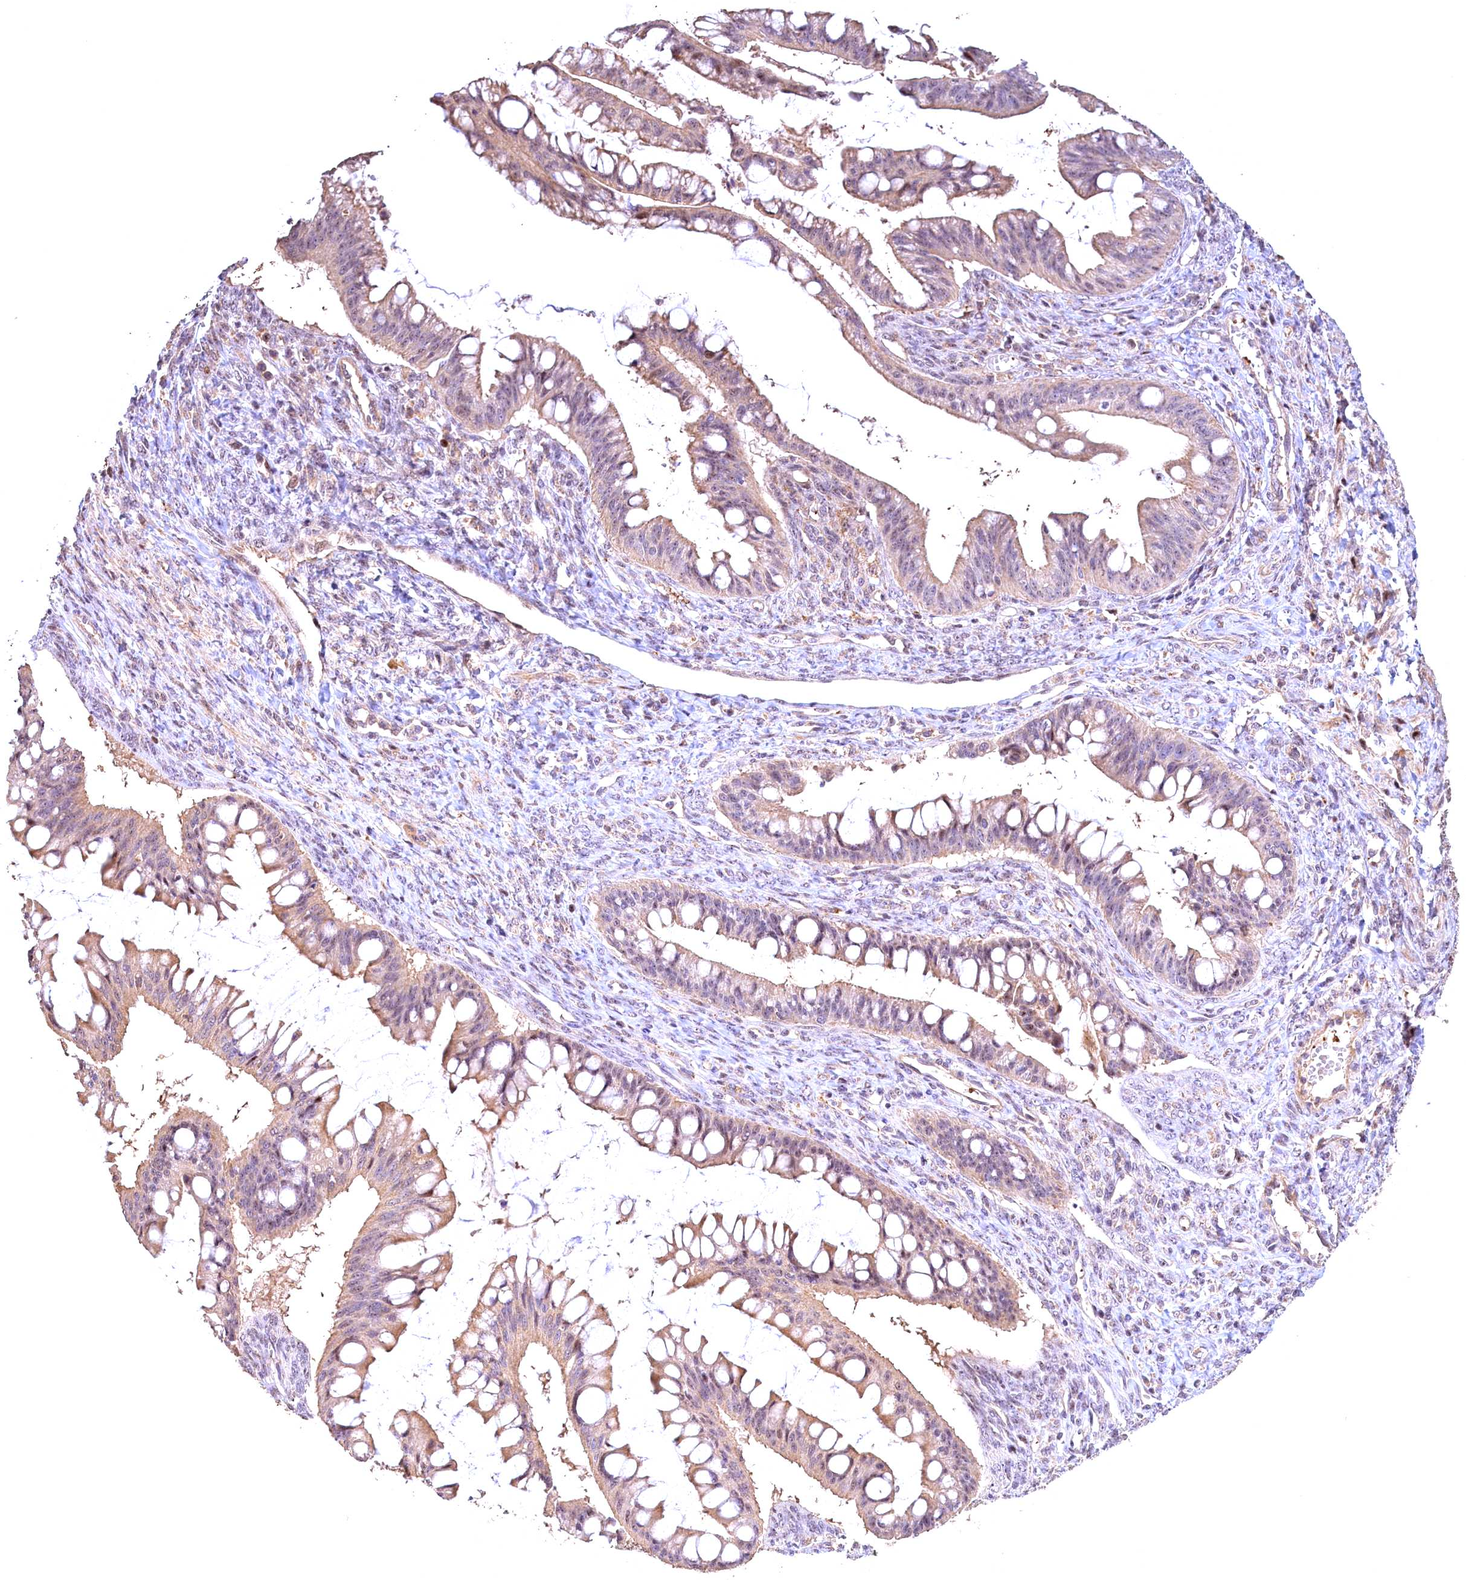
{"staining": {"intensity": "weak", "quantity": "25%-75%", "location": "cytoplasmic/membranous"}, "tissue": "ovarian cancer", "cell_type": "Tumor cells", "image_type": "cancer", "snomed": [{"axis": "morphology", "description": "Cystadenocarcinoma, mucinous, NOS"}, {"axis": "topography", "description": "Ovary"}], "caption": "A brown stain labels weak cytoplasmic/membranous staining of a protein in ovarian mucinous cystadenocarcinoma tumor cells. The staining was performed using DAB, with brown indicating positive protein expression. Nuclei are stained blue with hematoxylin.", "gene": "FUZ", "patient": {"sex": "female", "age": 73}}